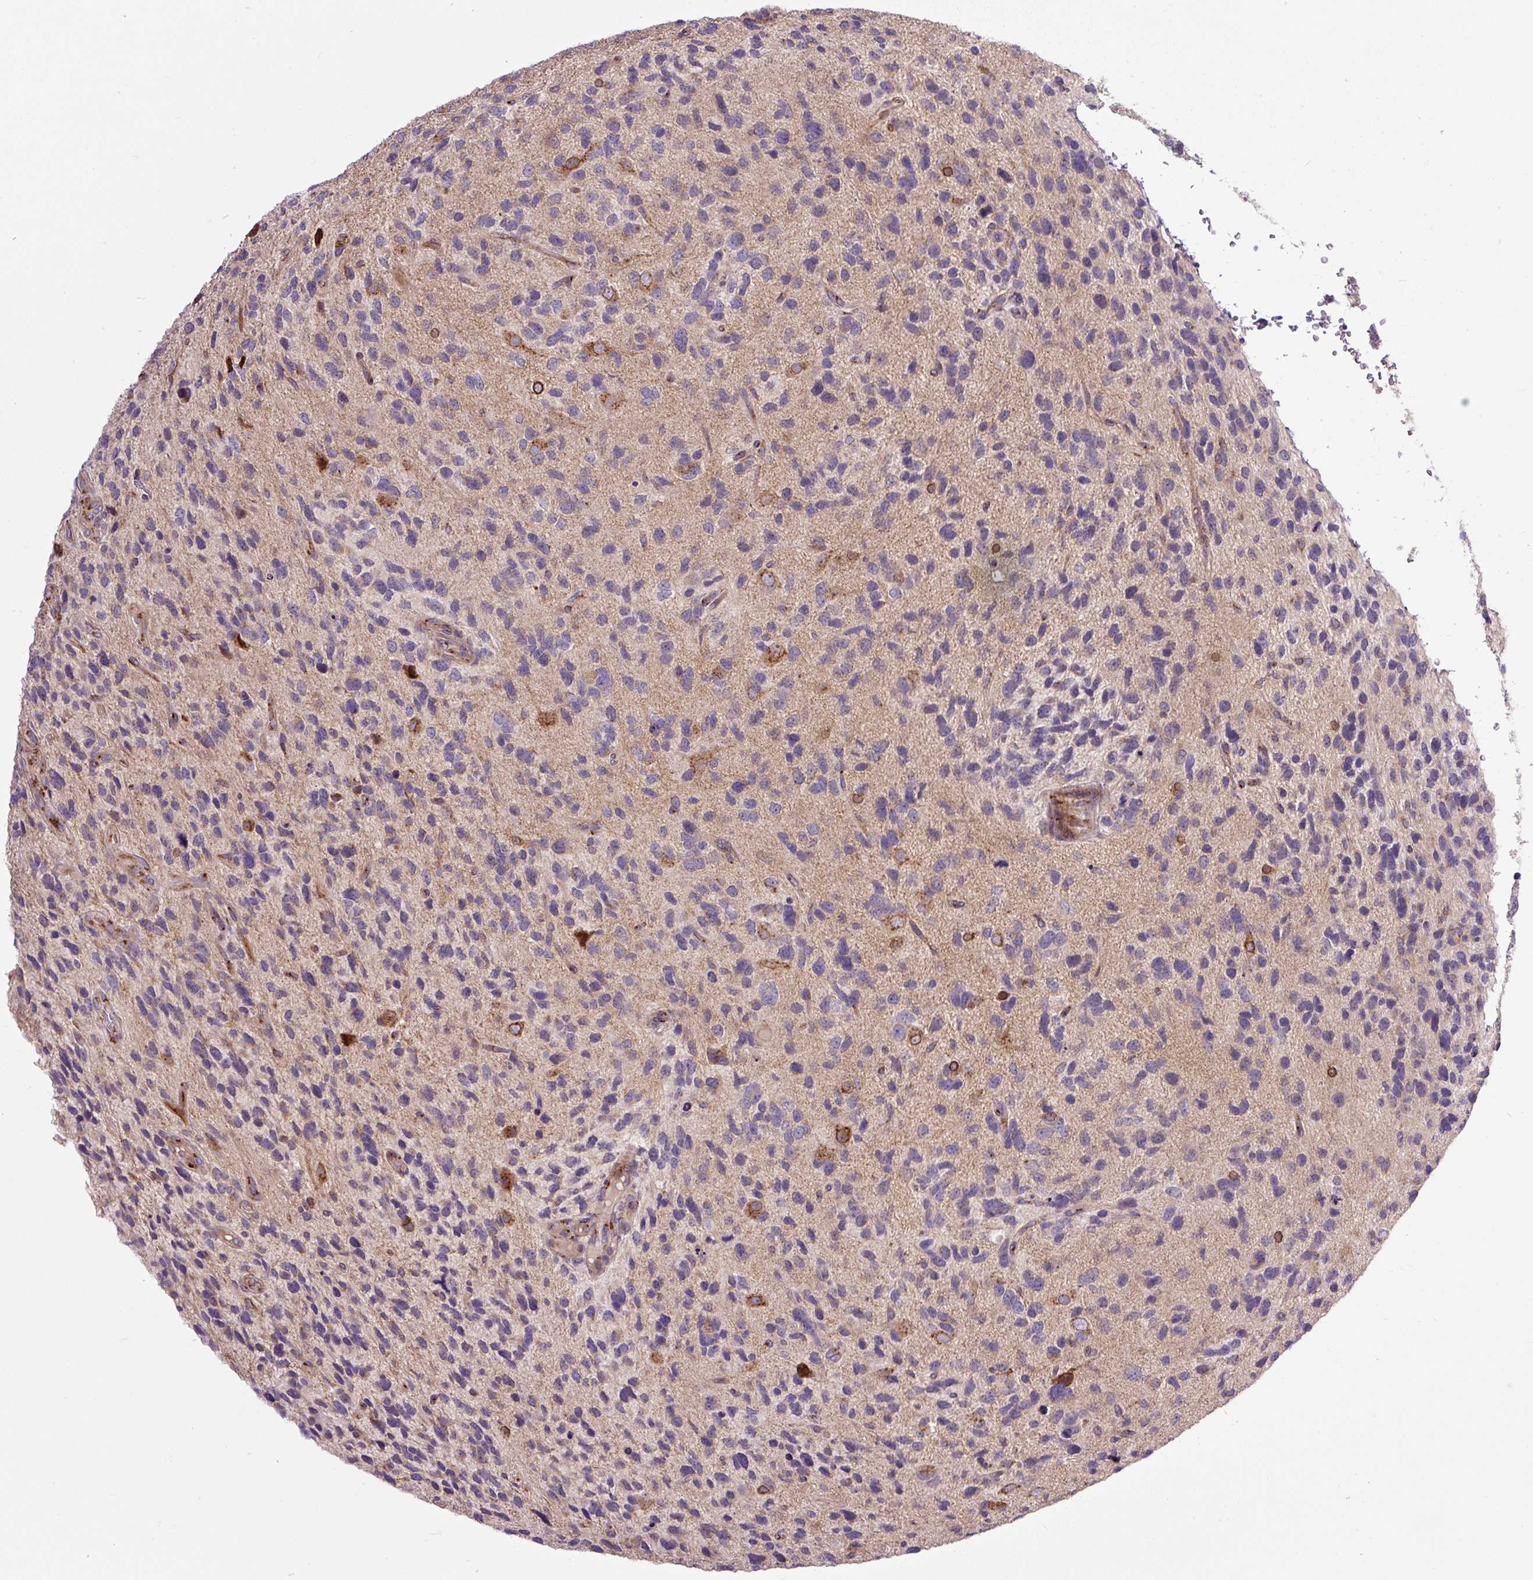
{"staining": {"intensity": "strong", "quantity": "<25%", "location": "cytoplasmic/membranous"}, "tissue": "glioma", "cell_type": "Tumor cells", "image_type": "cancer", "snomed": [{"axis": "morphology", "description": "Glioma, malignant, High grade"}, {"axis": "topography", "description": "Brain"}], "caption": "DAB (3,3'-diaminobenzidine) immunohistochemical staining of glioma demonstrates strong cytoplasmic/membranous protein expression in approximately <25% of tumor cells.", "gene": "MSMP", "patient": {"sex": "female", "age": 58}}